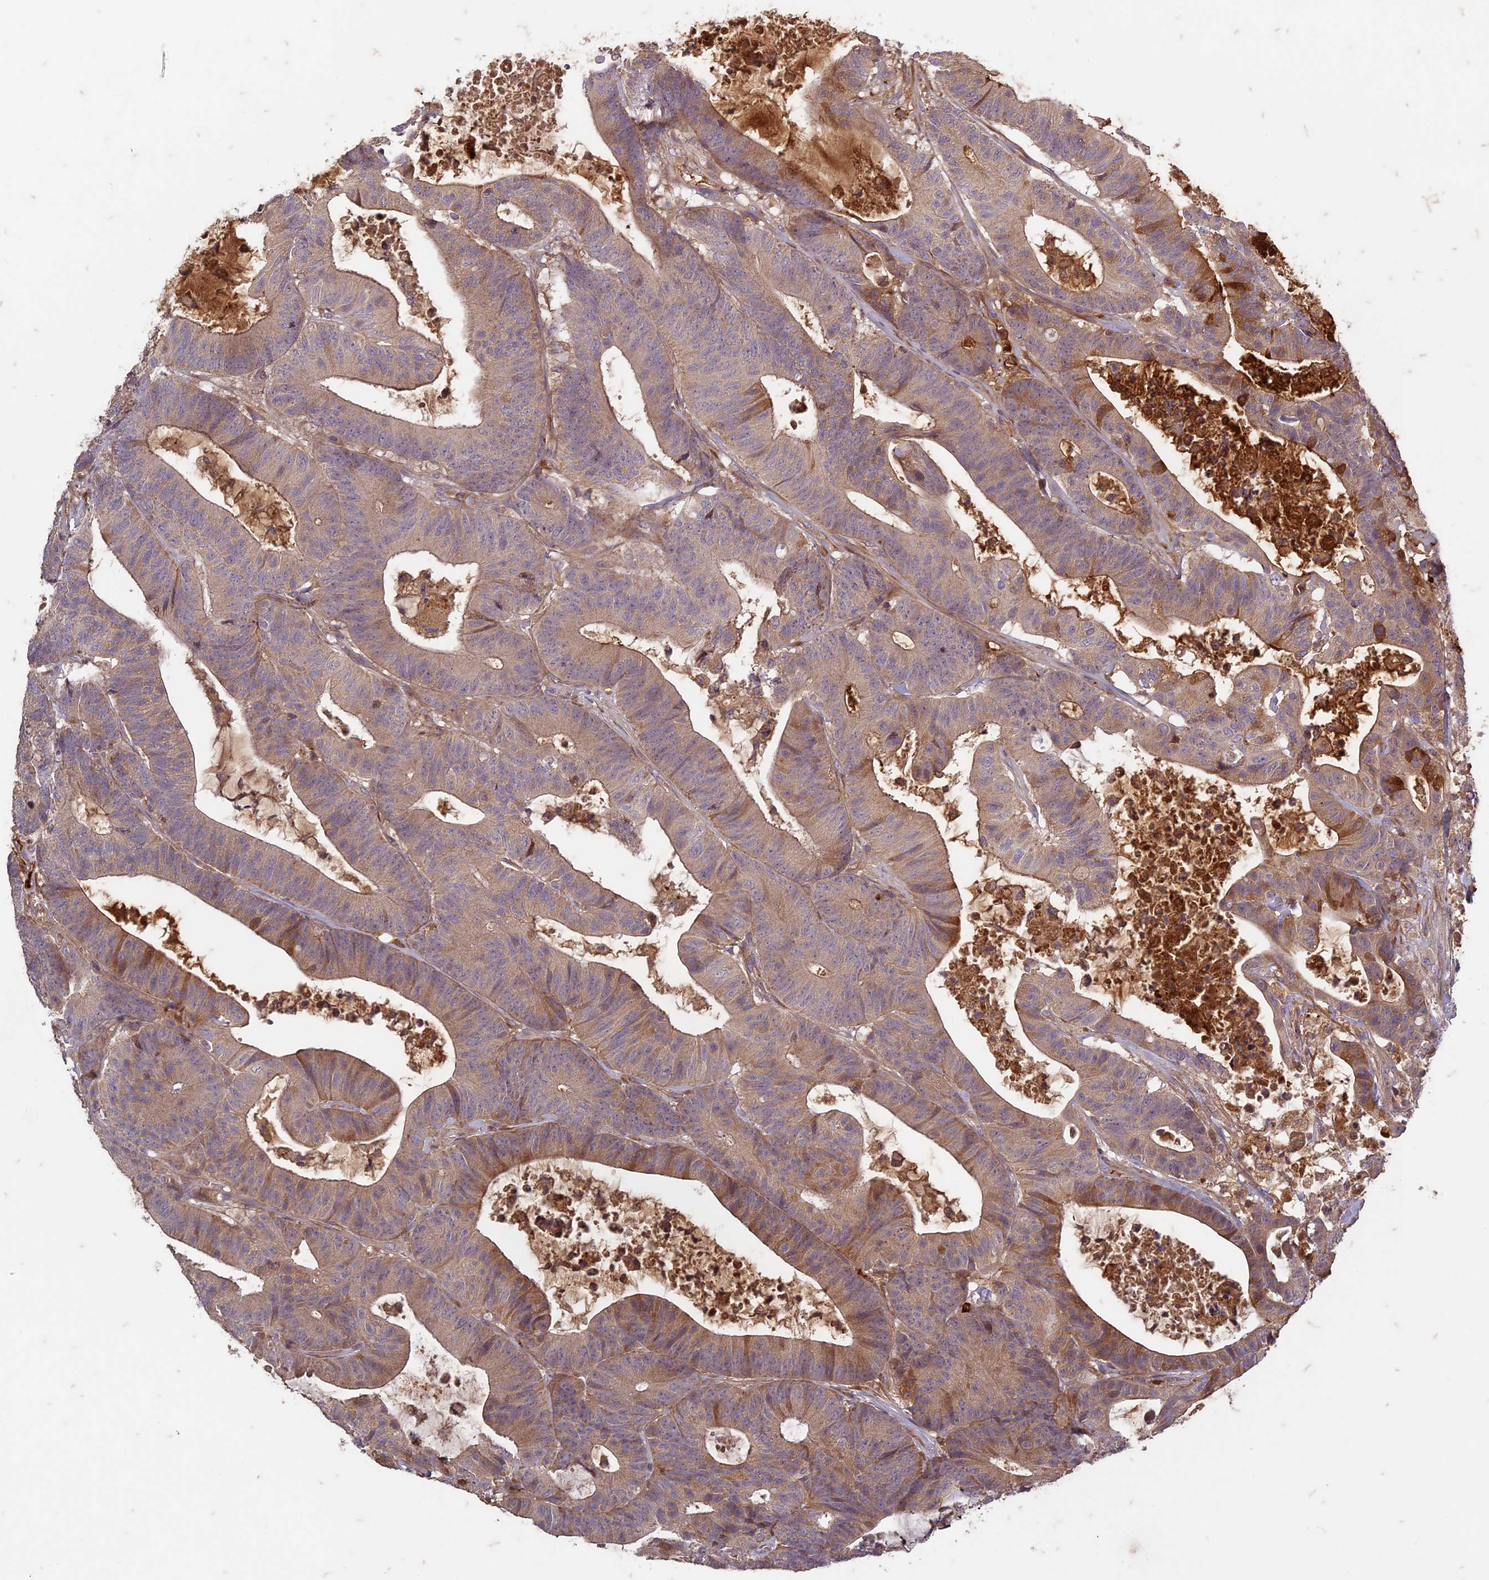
{"staining": {"intensity": "moderate", "quantity": ">75%", "location": "cytoplasmic/membranous"}, "tissue": "colorectal cancer", "cell_type": "Tumor cells", "image_type": "cancer", "snomed": [{"axis": "morphology", "description": "Adenocarcinoma, NOS"}, {"axis": "topography", "description": "Colon"}], "caption": "Moderate cytoplasmic/membranous expression for a protein is identified in about >75% of tumor cells of colorectal adenocarcinoma using IHC.", "gene": "TCF25", "patient": {"sex": "female", "age": 84}}